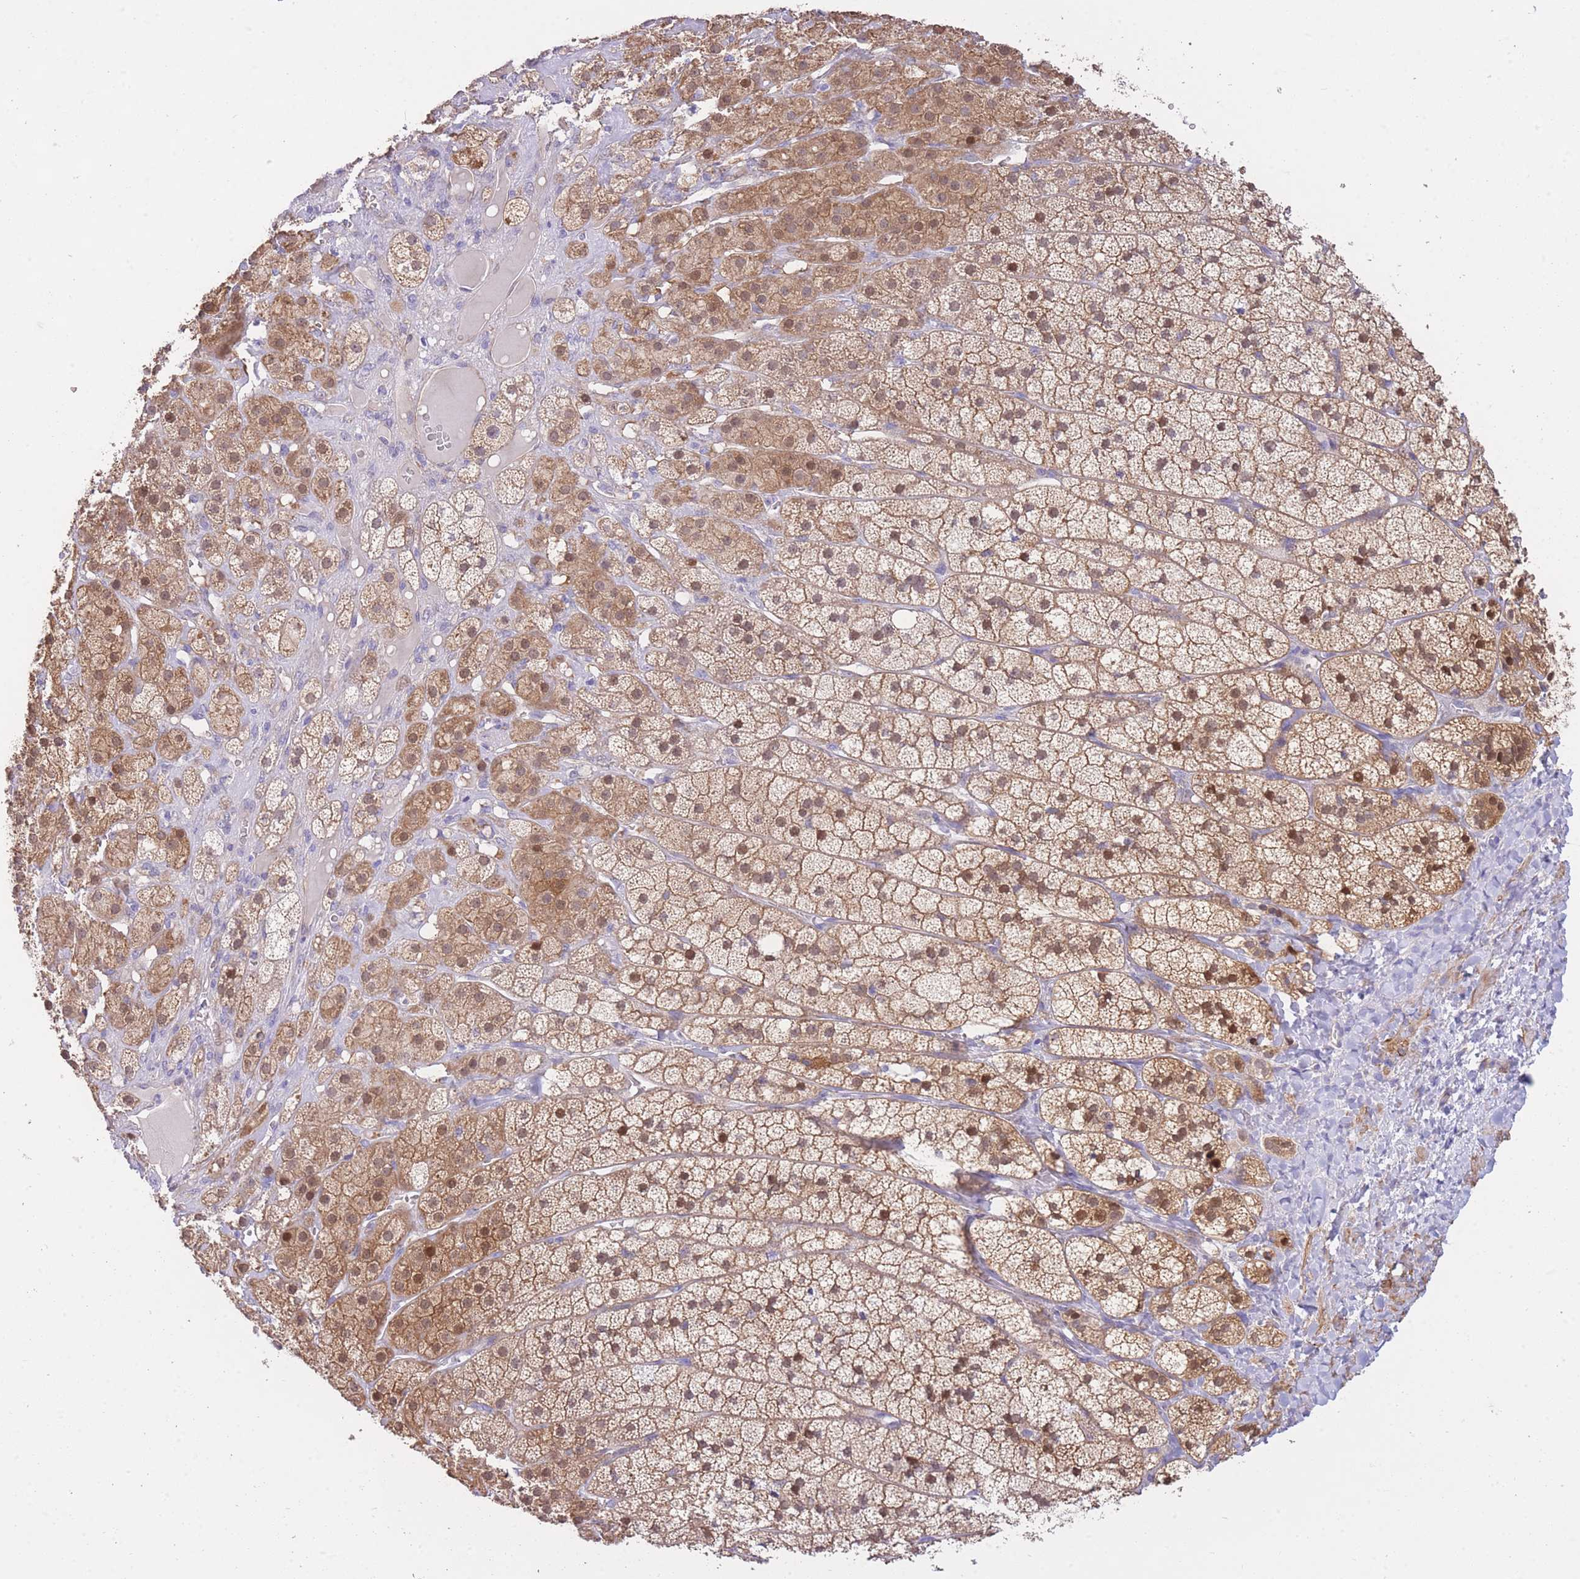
{"staining": {"intensity": "moderate", "quantity": ">75%", "location": "cytoplasmic/membranous,nuclear"}, "tissue": "adrenal gland", "cell_type": "Glandular cells", "image_type": "normal", "snomed": [{"axis": "morphology", "description": "Normal tissue, NOS"}, {"axis": "topography", "description": "Adrenal gland"}], "caption": "Unremarkable adrenal gland shows moderate cytoplasmic/membranous,nuclear staining in about >75% of glandular cells.", "gene": "PGM1", "patient": {"sex": "female", "age": 52}}